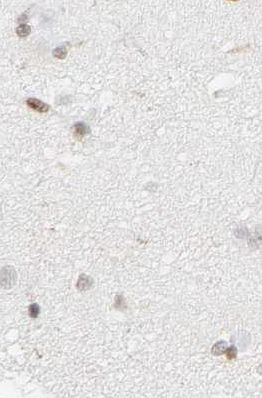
{"staining": {"intensity": "moderate", "quantity": "<25%", "location": "cytoplasmic/membranous,nuclear"}, "tissue": "caudate", "cell_type": "Glial cells", "image_type": "normal", "snomed": [{"axis": "morphology", "description": "Normal tissue, NOS"}, {"axis": "topography", "description": "Lateral ventricle wall"}], "caption": "Moderate cytoplasmic/membranous,nuclear protein staining is seen in about <25% of glial cells in caudate.", "gene": "WAS", "patient": {"sex": "female", "age": 19}}